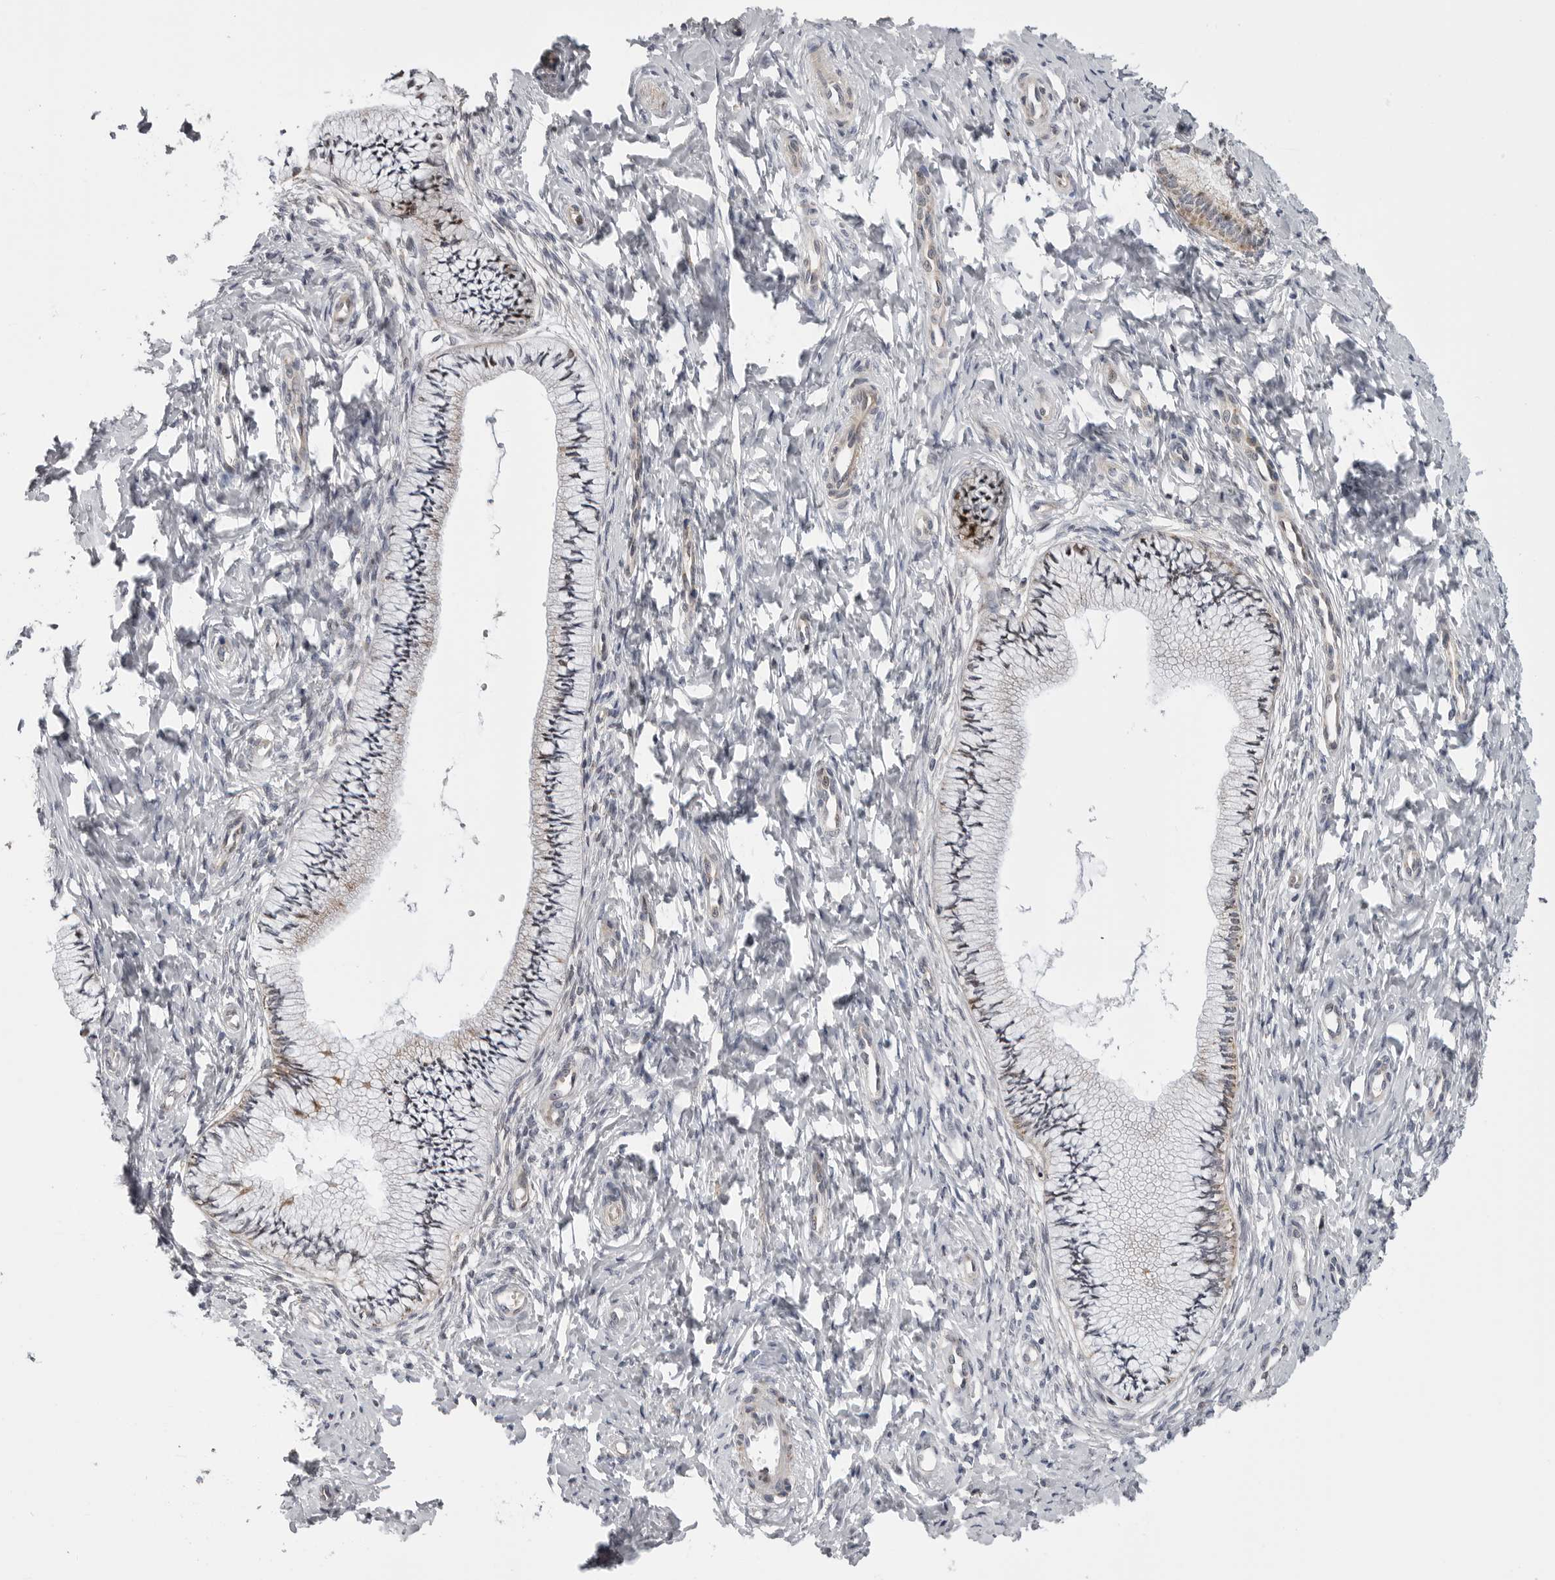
{"staining": {"intensity": "negative", "quantity": "none", "location": "none"}, "tissue": "cervix", "cell_type": "Glandular cells", "image_type": "normal", "snomed": [{"axis": "morphology", "description": "Normal tissue, NOS"}, {"axis": "topography", "description": "Cervix"}], "caption": "A histopathology image of cervix stained for a protein demonstrates no brown staining in glandular cells.", "gene": "CDK20", "patient": {"sex": "female", "age": 36}}